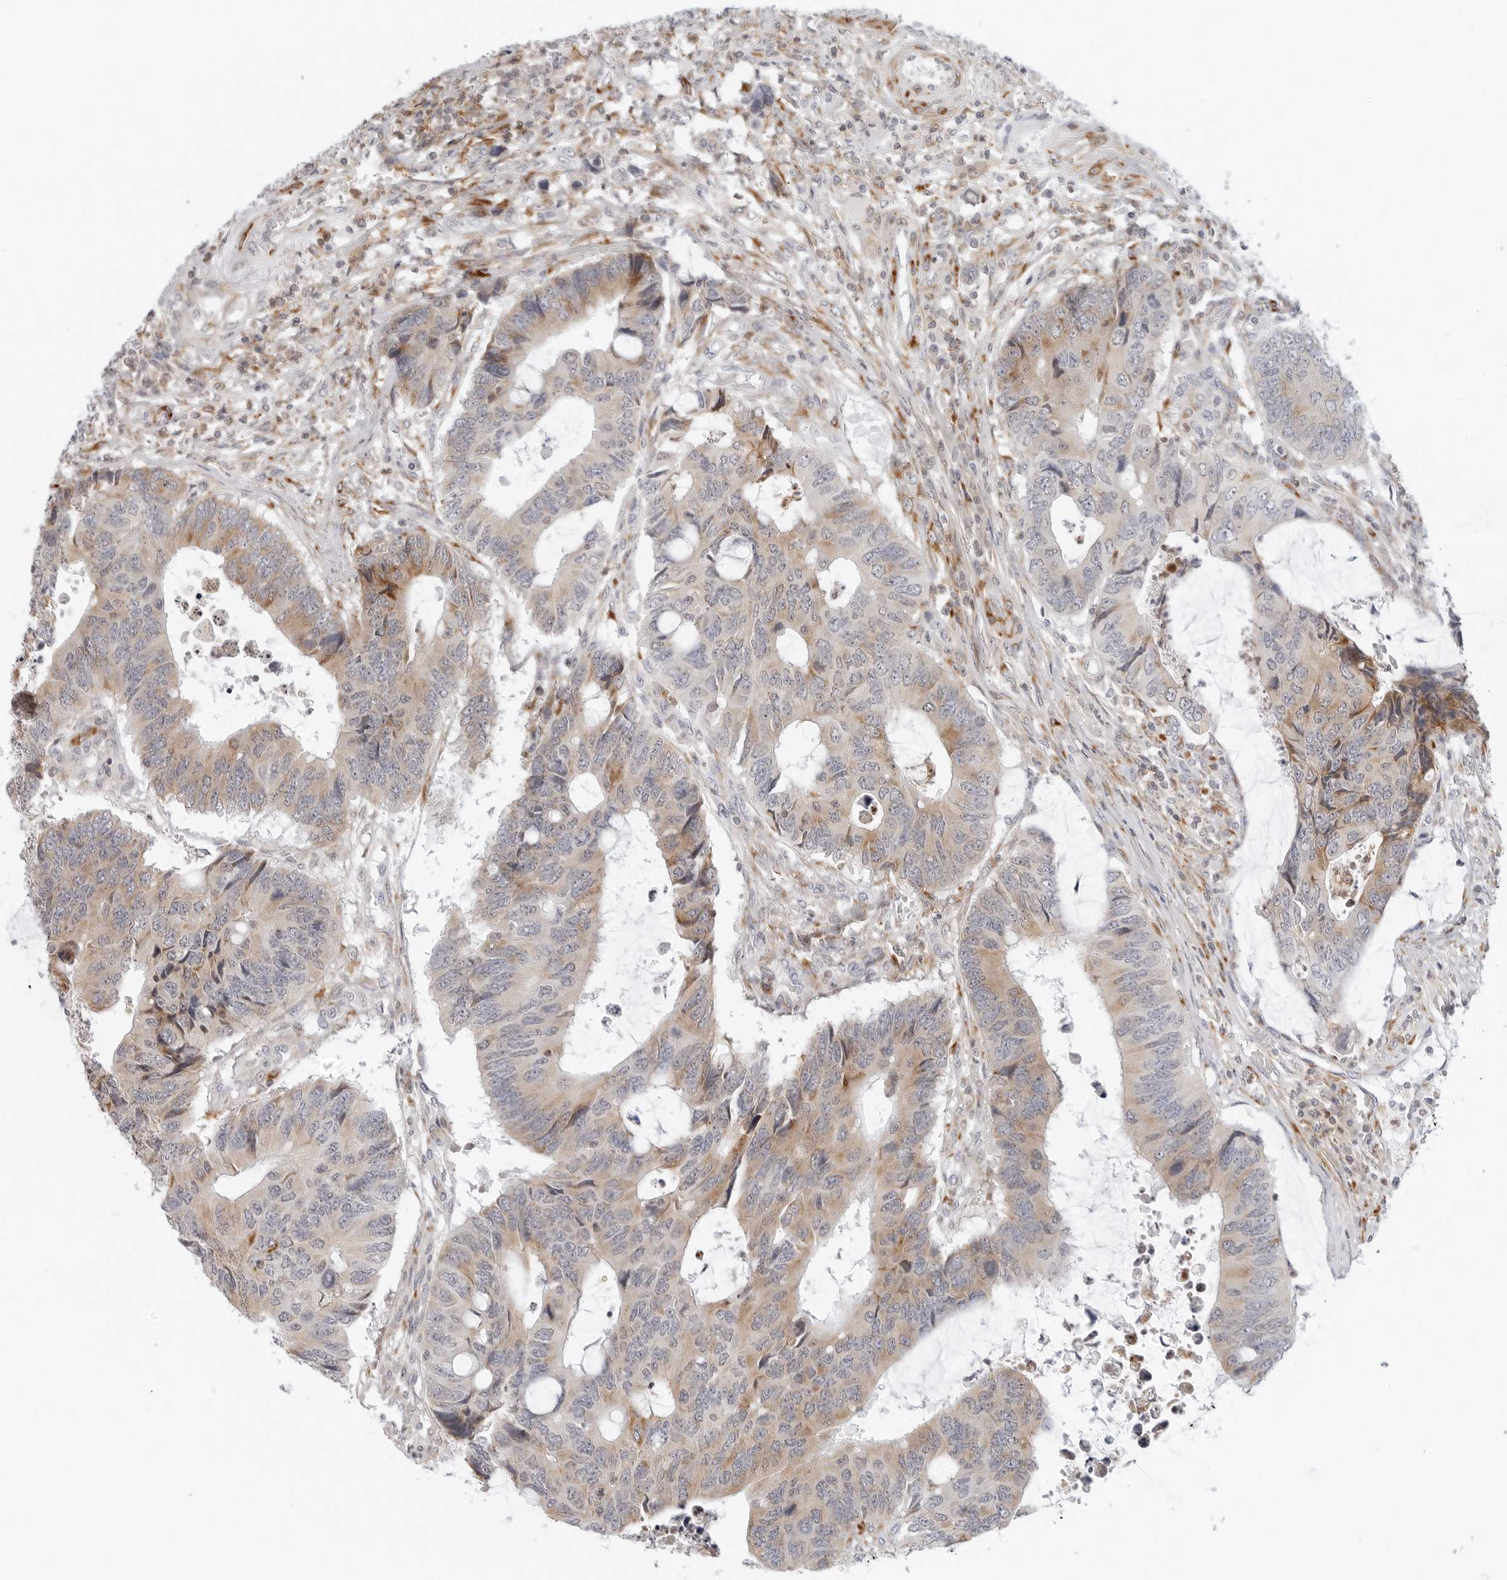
{"staining": {"intensity": "weak", "quantity": "25%-75%", "location": "cytoplasmic/membranous"}, "tissue": "colorectal cancer", "cell_type": "Tumor cells", "image_type": "cancer", "snomed": [{"axis": "morphology", "description": "Adenocarcinoma, NOS"}, {"axis": "topography", "description": "Rectum"}], "caption": "Brown immunohistochemical staining in colorectal adenocarcinoma reveals weak cytoplasmic/membranous staining in approximately 25%-75% of tumor cells.", "gene": "C1QTNF1", "patient": {"sex": "male", "age": 84}}